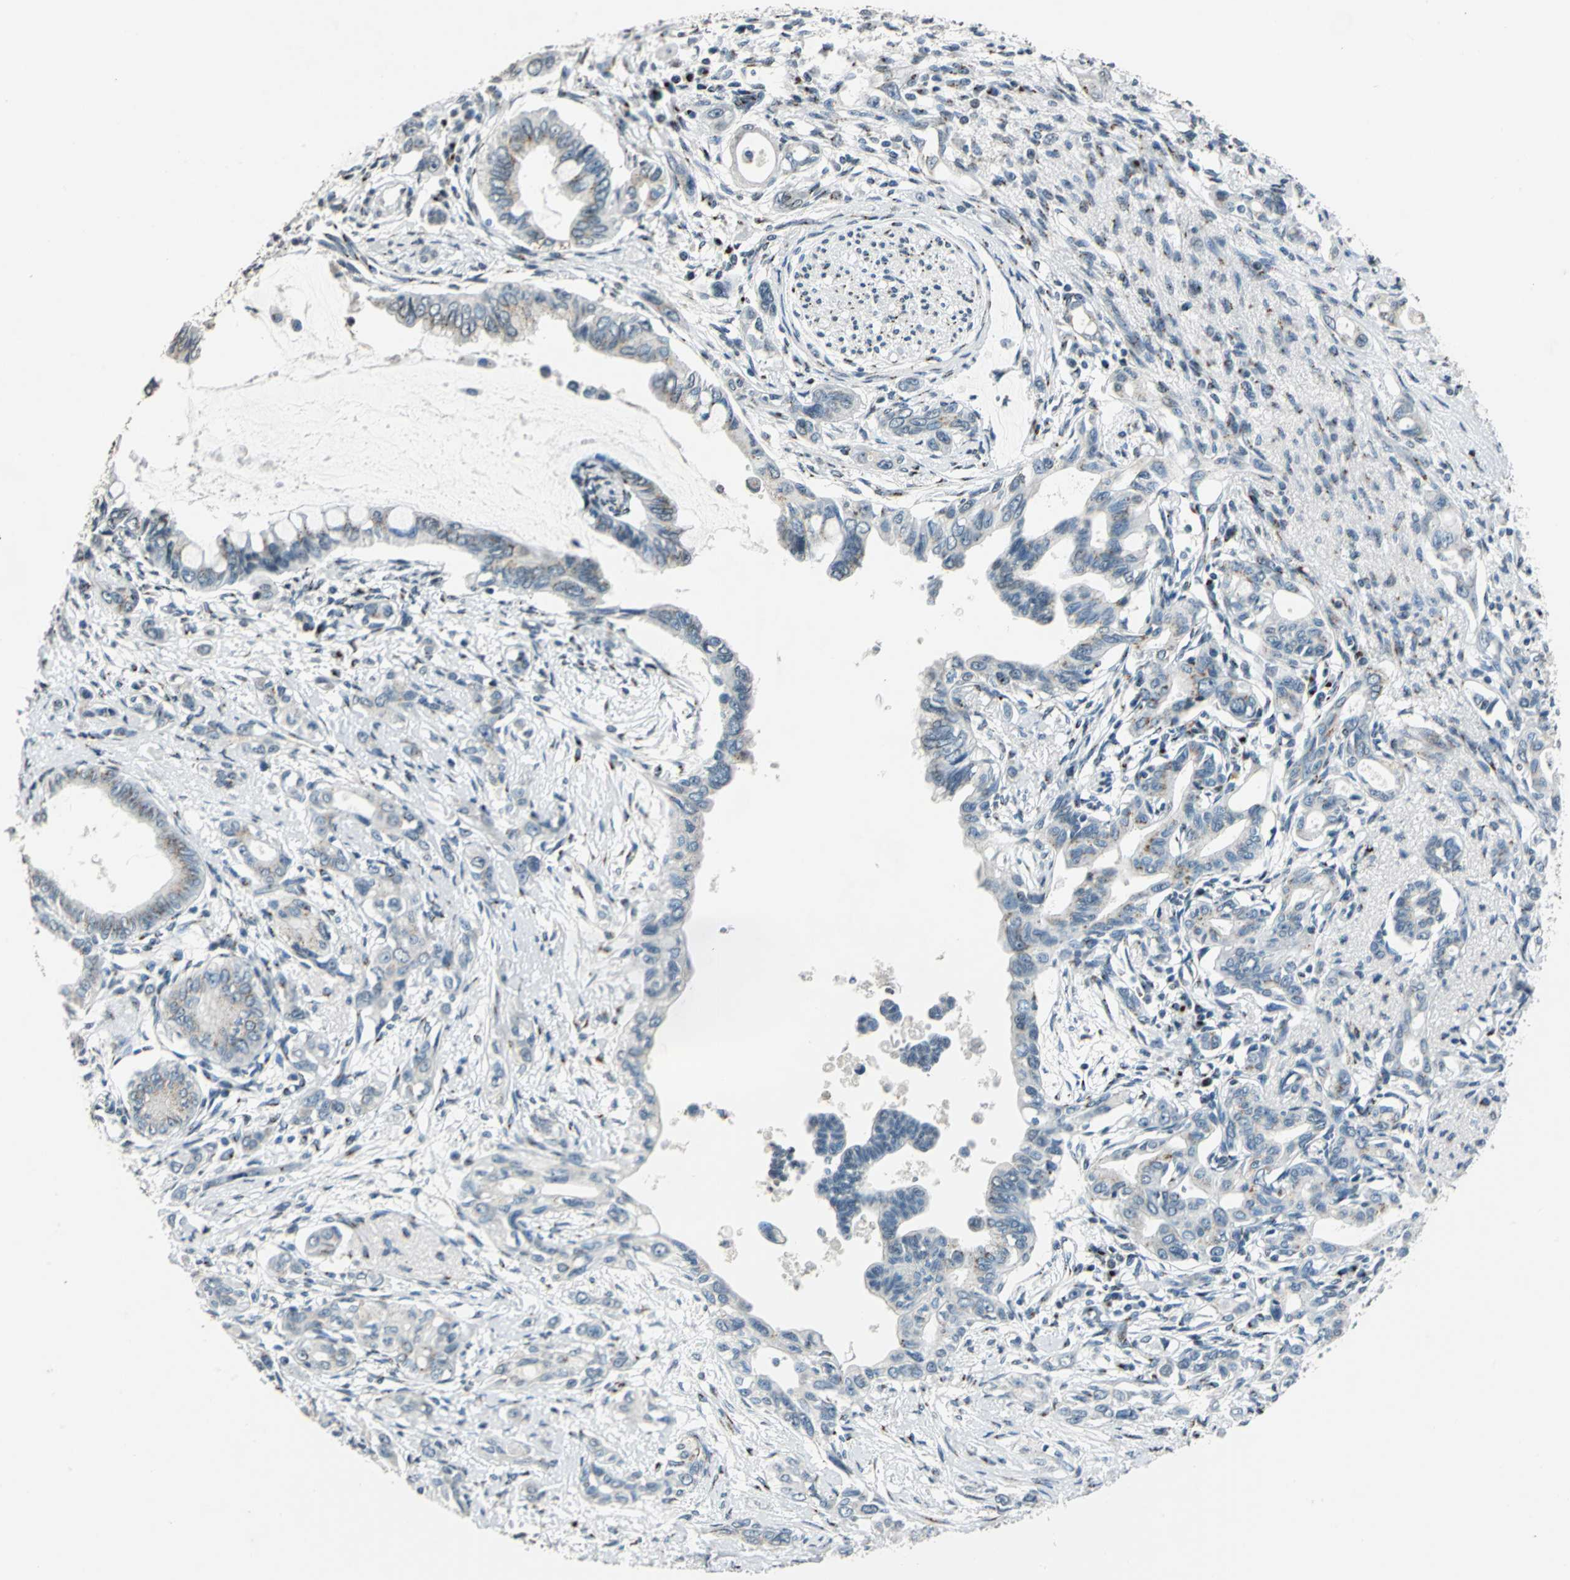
{"staining": {"intensity": "weak", "quantity": "25%-75%", "location": "cytoplasmic/membranous"}, "tissue": "pancreatic cancer", "cell_type": "Tumor cells", "image_type": "cancer", "snomed": [{"axis": "morphology", "description": "Adenocarcinoma, NOS"}, {"axis": "topography", "description": "Pancreas"}], "caption": "Immunohistochemistry micrograph of human pancreatic cancer (adenocarcinoma) stained for a protein (brown), which reveals low levels of weak cytoplasmic/membranous staining in about 25%-75% of tumor cells.", "gene": "TMEM115", "patient": {"sex": "female", "age": 60}}